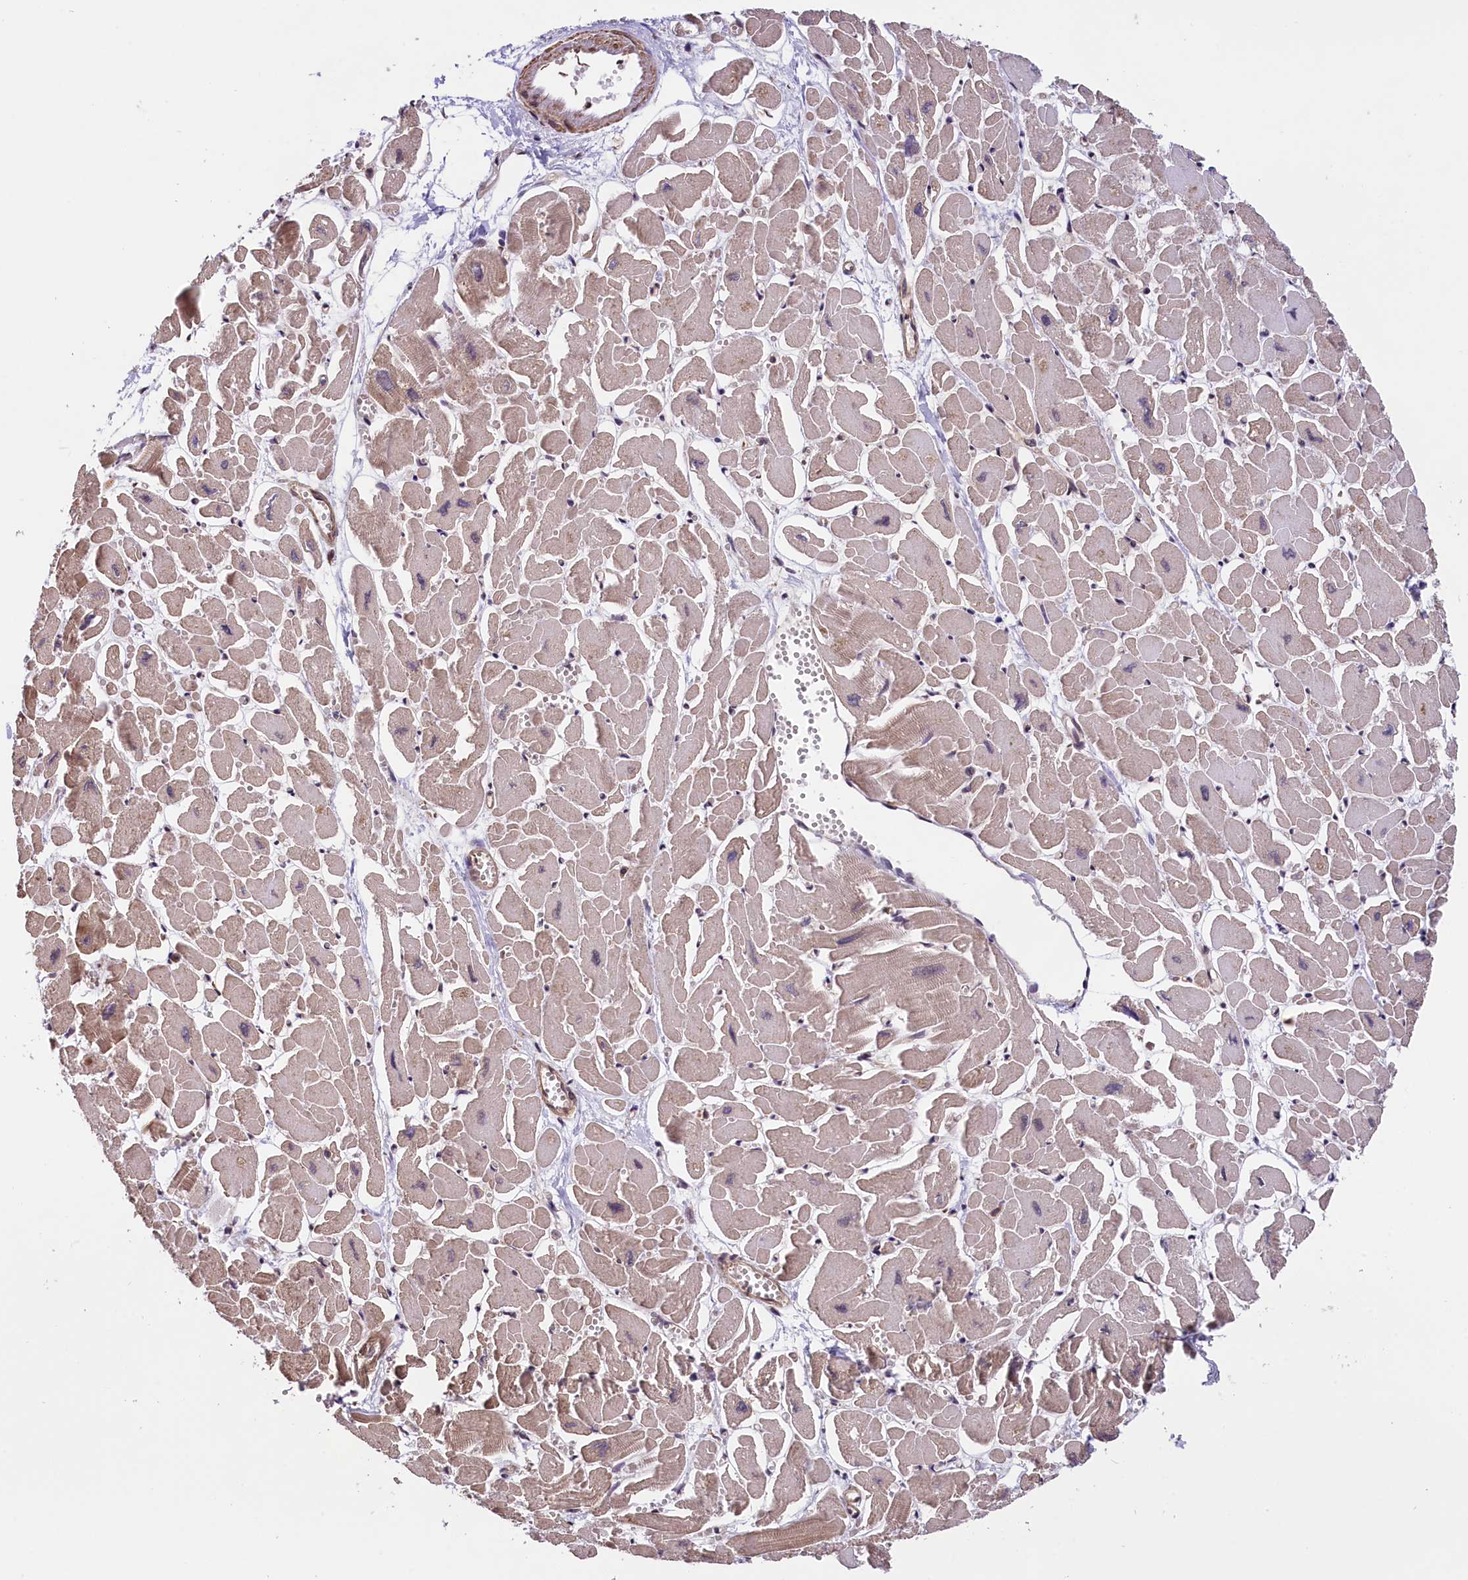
{"staining": {"intensity": "weak", "quantity": "<25%", "location": "cytoplasmic/membranous"}, "tissue": "heart muscle", "cell_type": "Cardiomyocytes", "image_type": "normal", "snomed": [{"axis": "morphology", "description": "Normal tissue, NOS"}, {"axis": "topography", "description": "Heart"}], "caption": "Heart muscle stained for a protein using immunohistochemistry (IHC) demonstrates no staining cardiomyocytes.", "gene": "ZC3H4", "patient": {"sex": "male", "age": 54}}